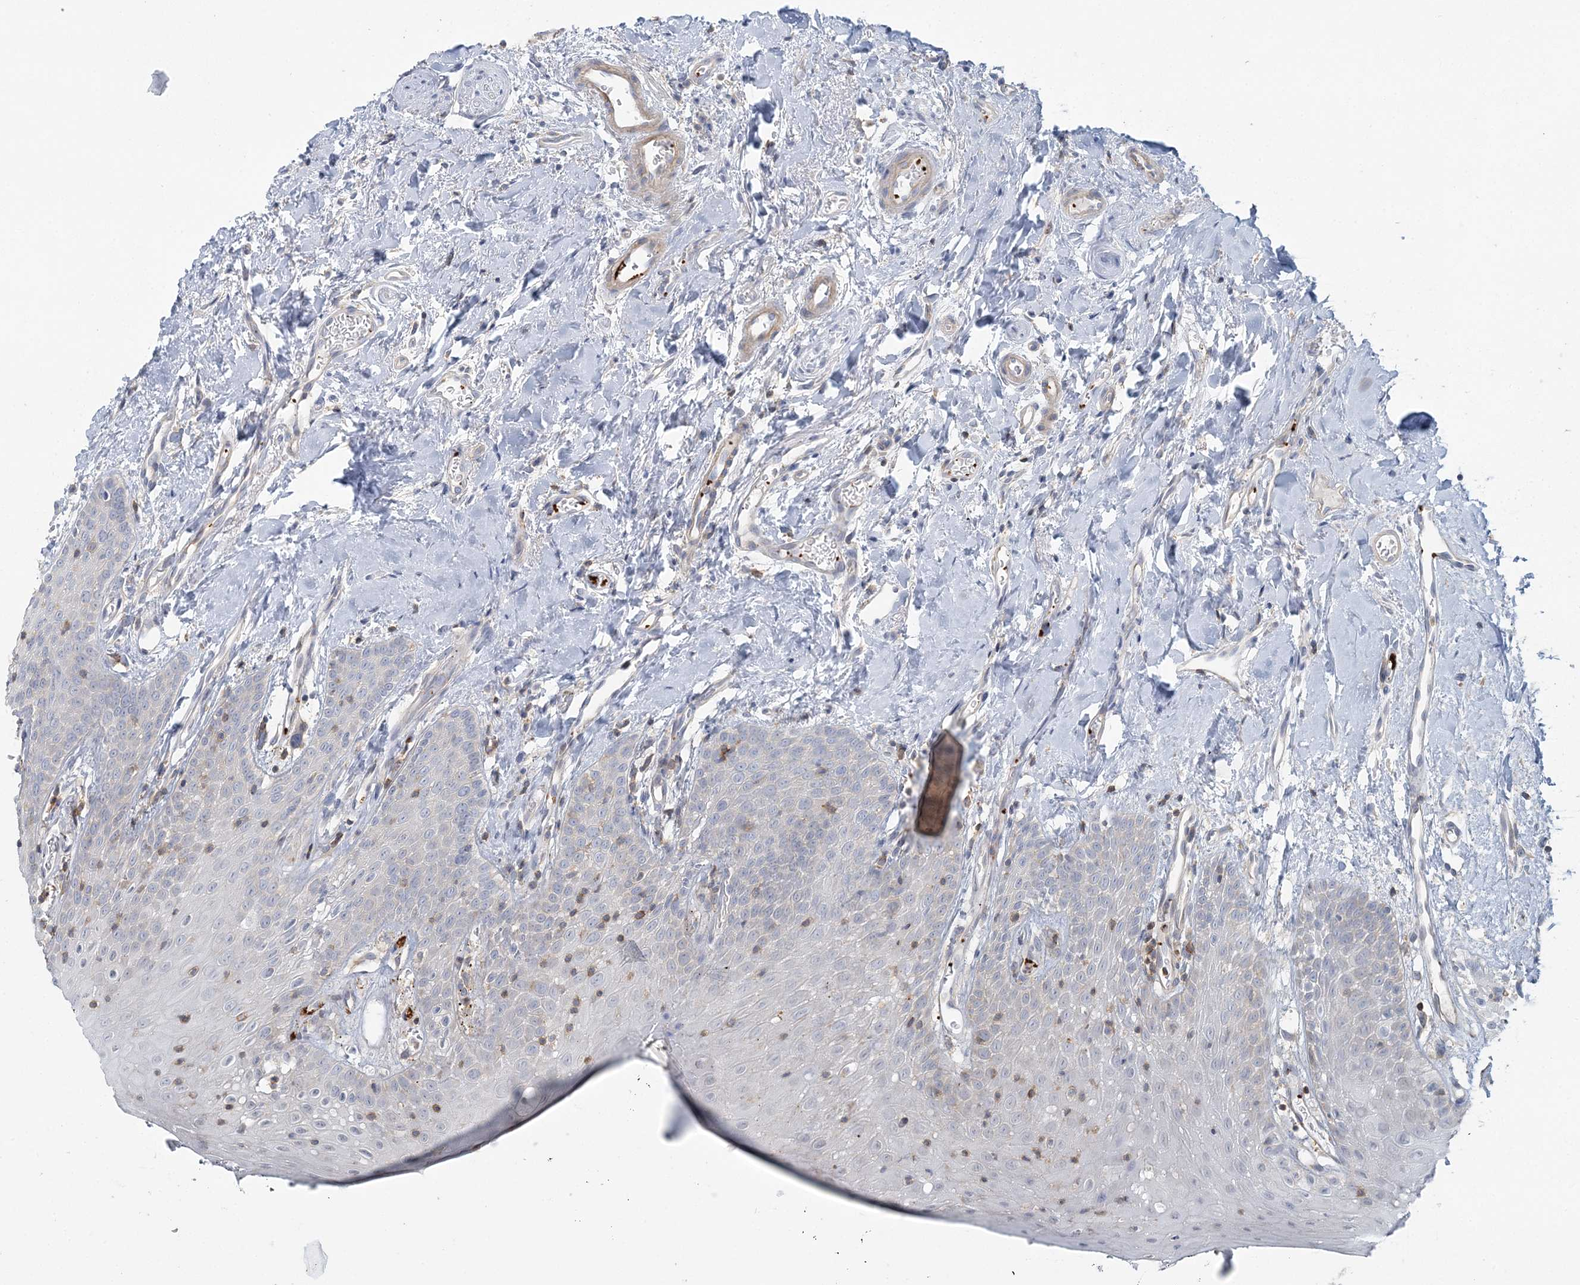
{"staining": {"intensity": "negative", "quantity": "none", "location": "none"}, "tissue": "oral mucosa", "cell_type": "Squamous epithelial cells", "image_type": "normal", "snomed": [{"axis": "morphology", "description": "Normal tissue, NOS"}, {"axis": "topography", "description": "Oral tissue"}], "caption": "High power microscopy image of an immunohistochemistry (IHC) image of unremarkable oral mucosa, revealing no significant expression in squamous epithelial cells. (DAB immunohistochemistry (IHC) with hematoxylin counter stain).", "gene": "CUEDC2", "patient": {"sex": "male", "age": 74}}